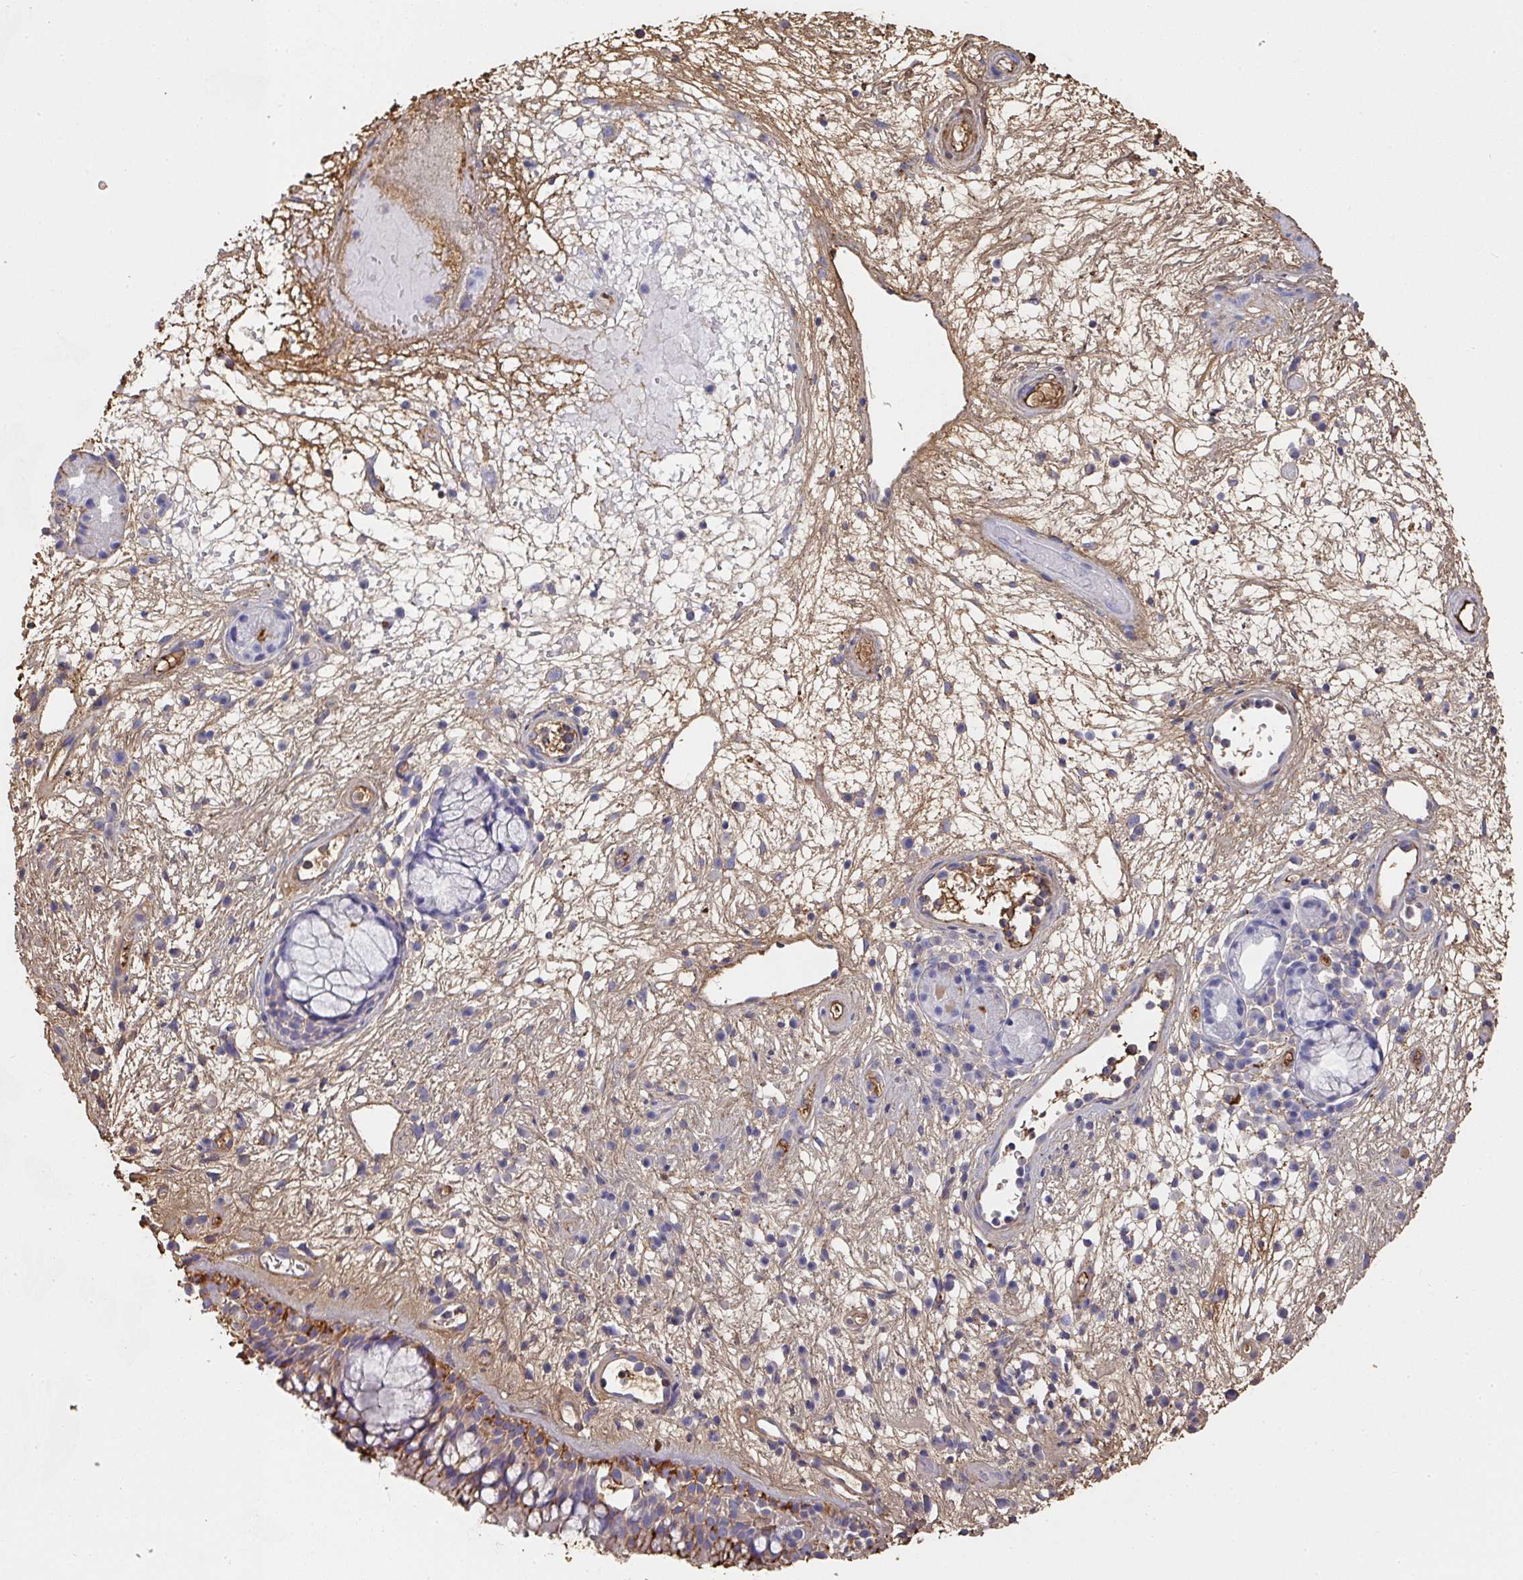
{"staining": {"intensity": "moderate", "quantity": "25%-75%", "location": "cytoplasmic/membranous"}, "tissue": "nasopharynx", "cell_type": "Respiratory epithelial cells", "image_type": "normal", "snomed": [{"axis": "morphology", "description": "Normal tissue, NOS"}, {"axis": "morphology", "description": "Inflammation, NOS"}, {"axis": "topography", "description": "Nasopharynx"}], "caption": "High-magnification brightfield microscopy of benign nasopharynx stained with DAB (3,3'-diaminobenzidine) (brown) and counterstained with hematoxylin (blue). respiratory epithelial cells exhibit moderate cytoplasmic/membranous staining is seen in about25%-75% of cells.", "gene": "ALB", "patient": {"sex": "male", "age": 54}}